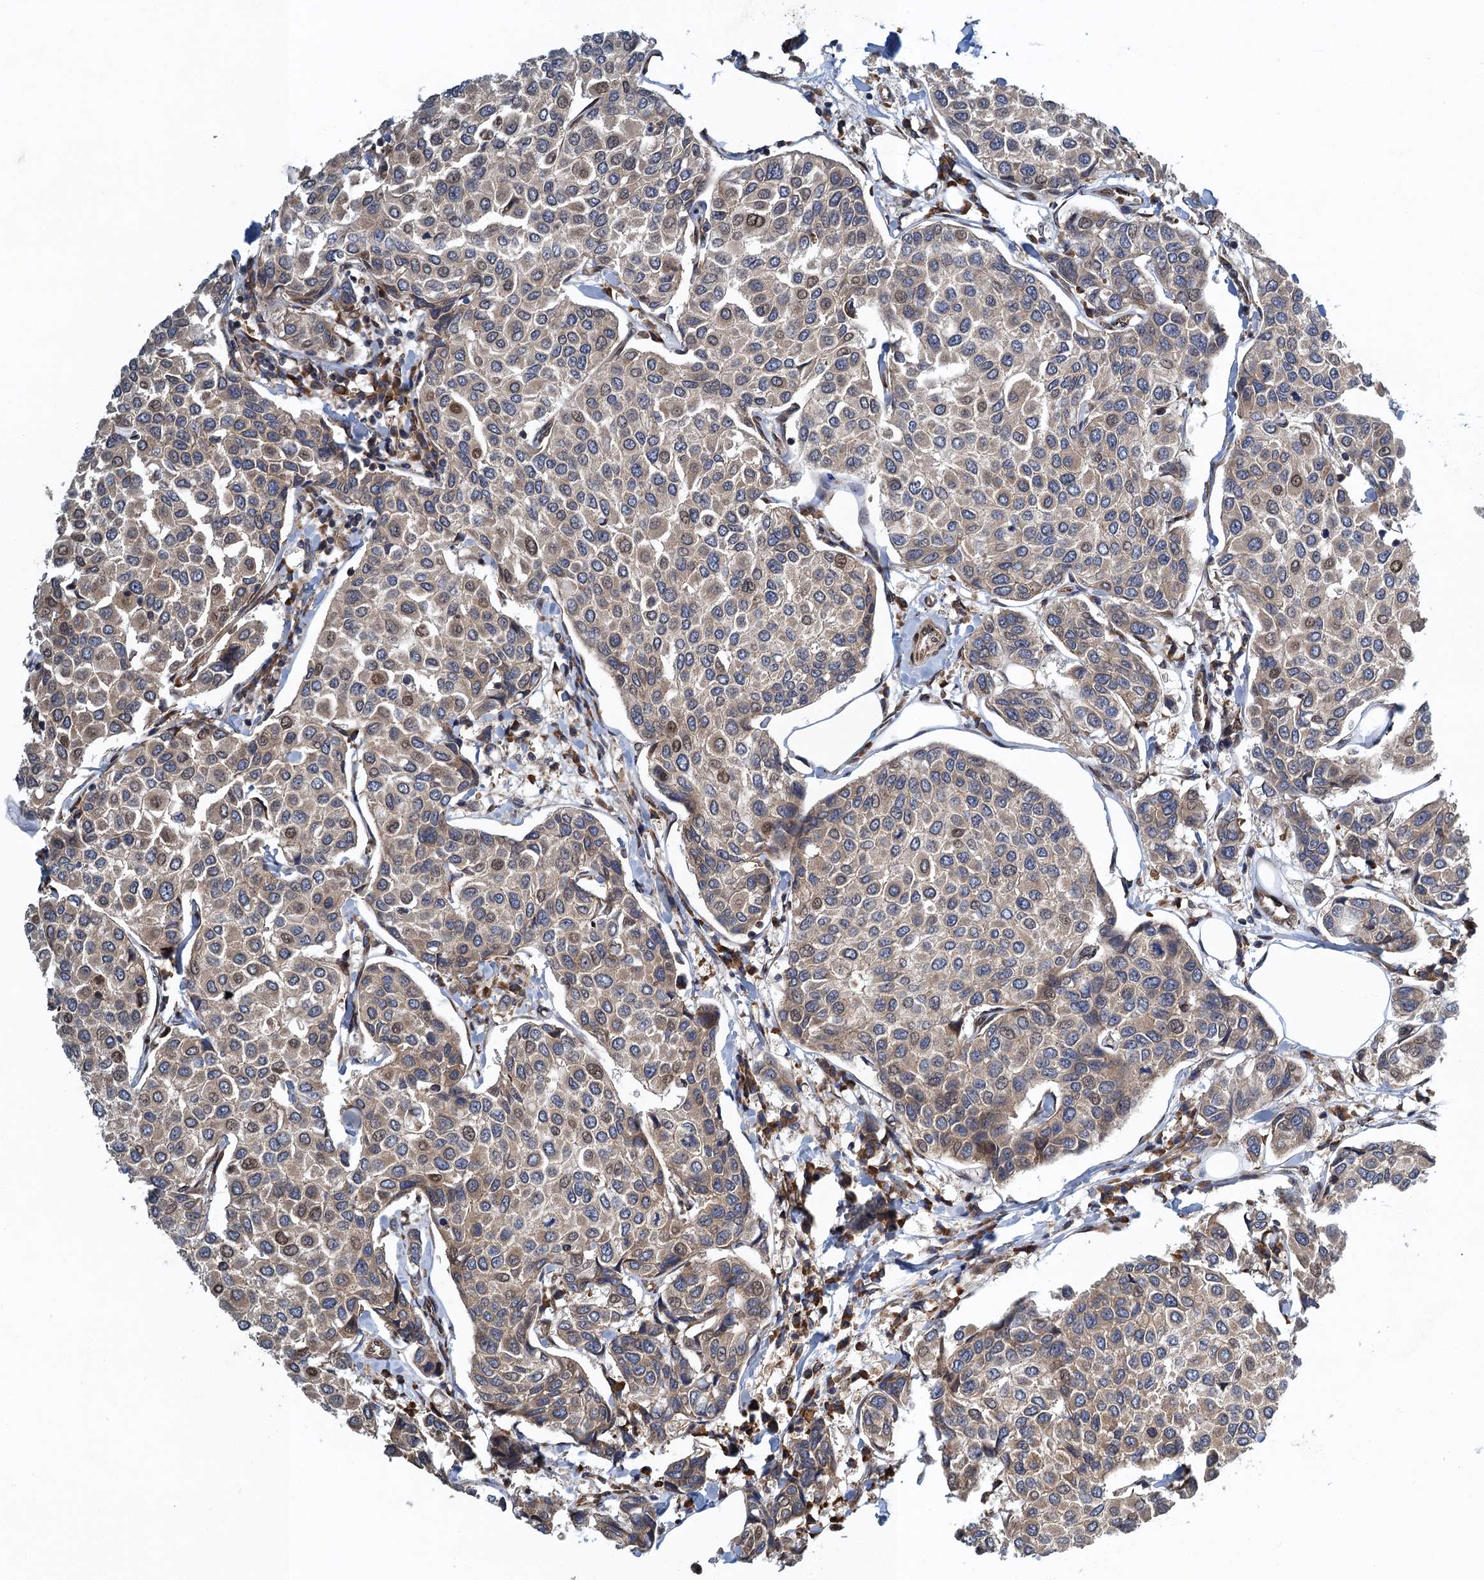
{"staining": {"intensity": "weak", "quantity": "25%-75%", "location": "cytoplasmic/membranous,nuclear"}, "tissue": "breast cancer", "cell_type": "Tumor cells", "image_type": "cancer", "snomed": [{"axis": "morphology", "description": "Duct carcinoma"}, {"axis": "topography", "description": "Breast"}], "caption": "An image showing weak cytoplasmic/membranous and nuclear staining in approximately 25%-75% of tumor cells in breast cancer, as visualized by brown immunohistochemical staining.", "gene": "MDM1", "patient": {"sex": "female", "age": 55}}